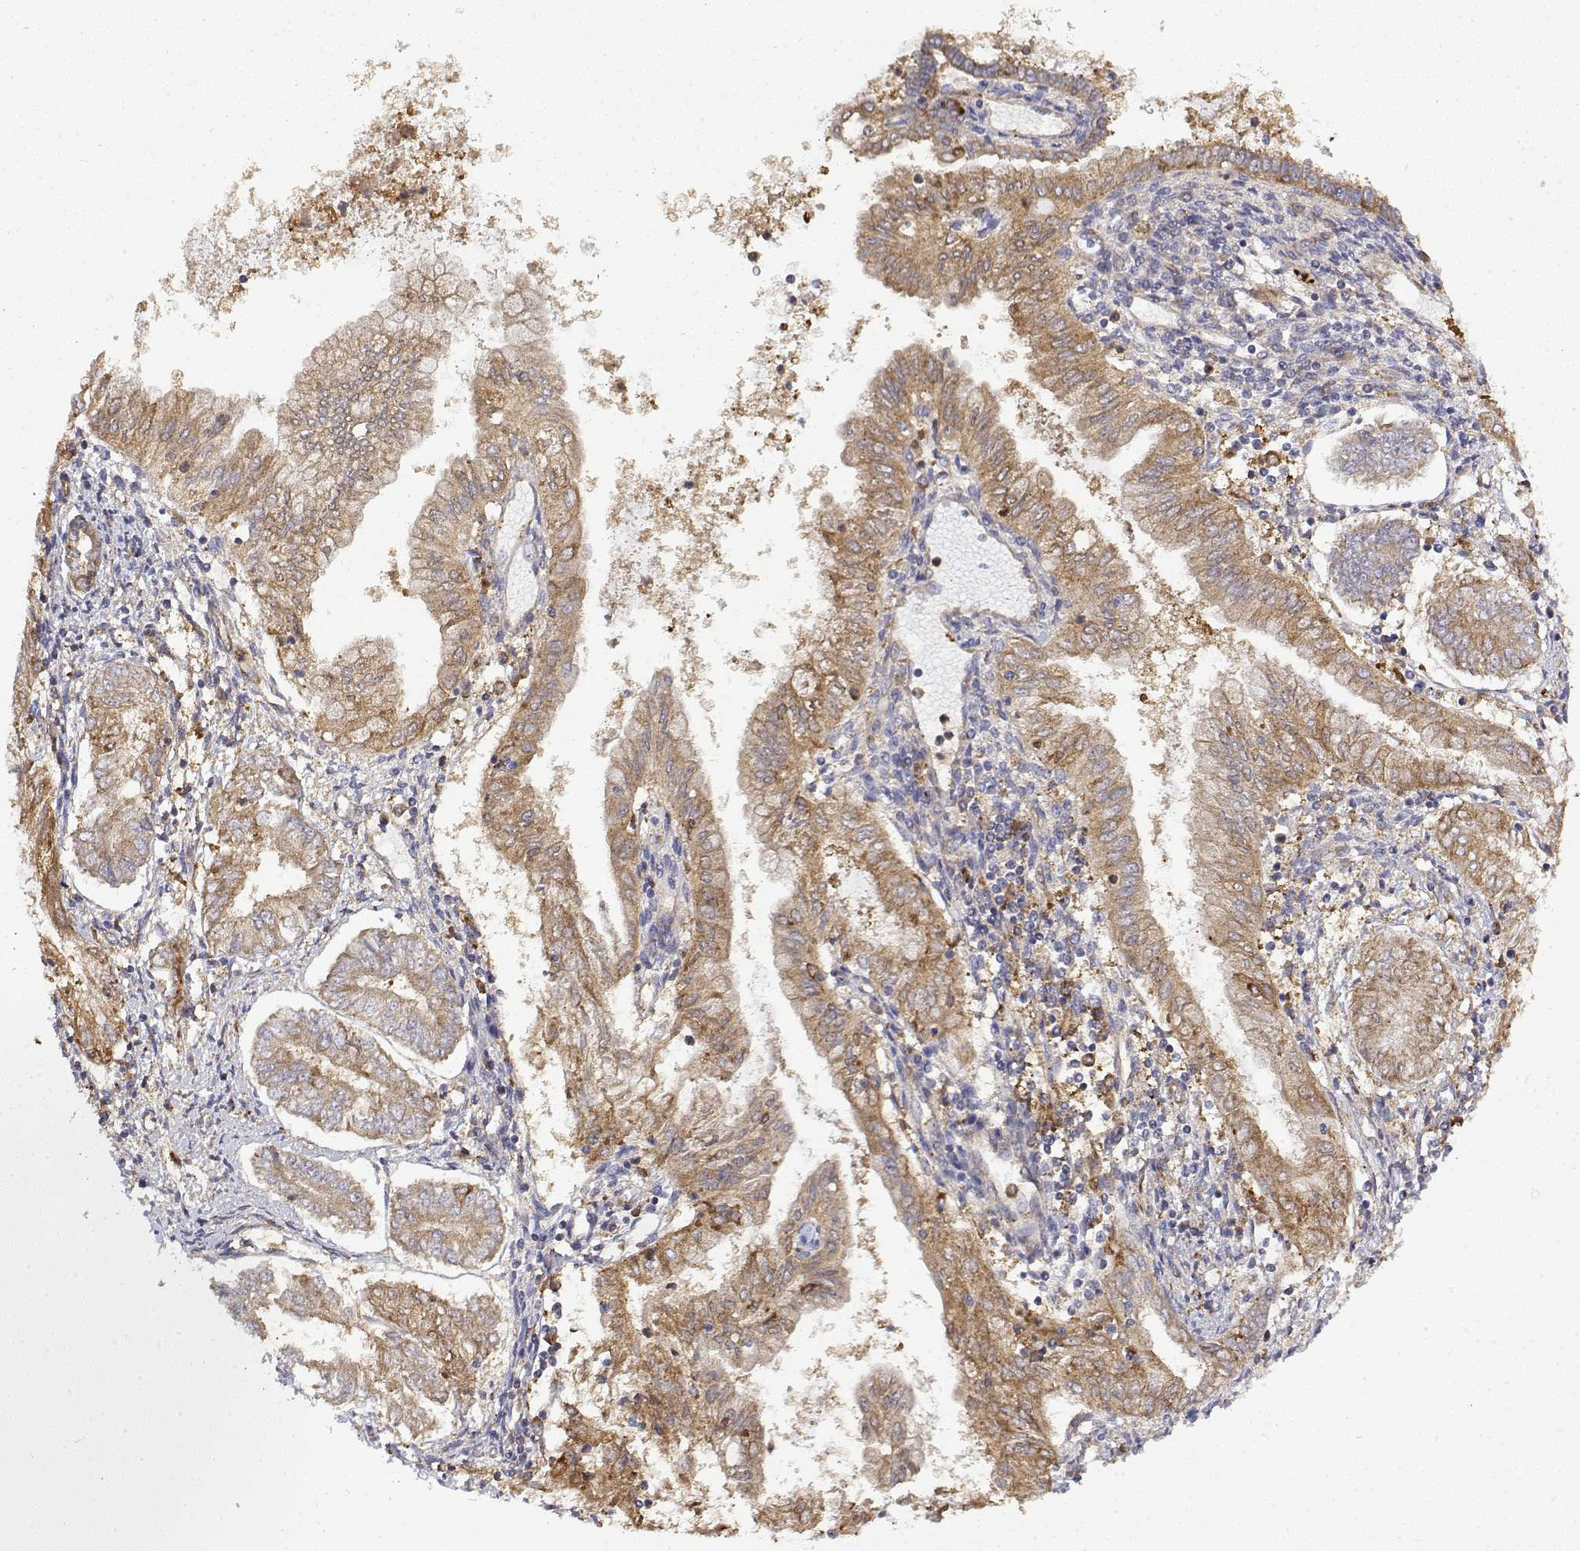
{"staining": {"intensity": "moderate", "quantity": ">75%", "location": "cytoplasmic/membranous"}, "tissue": "endometrial cancer", "cell_type": "Tumor cells", "image_type": "cancer", "snomed": [{"axis": "morphology", "description": "Adenocarcinoma, NOS"}, {"axis": "topography", "description": "Endometrium"}], "caption": "DAB immunohistochemical staining of adenocarcinoma (endometrial) shows moderate cytoplasmic/membranous protein positivity in about >75% of tumor cells. The staining was performed using DAB (3,3'-diaminobenzidine), with brown indicating positive protein expression. Nuclei are stained blue with hematoxylin.", "gene": "PACSIN2", "patient": {"sex": "female", "age": 68}}